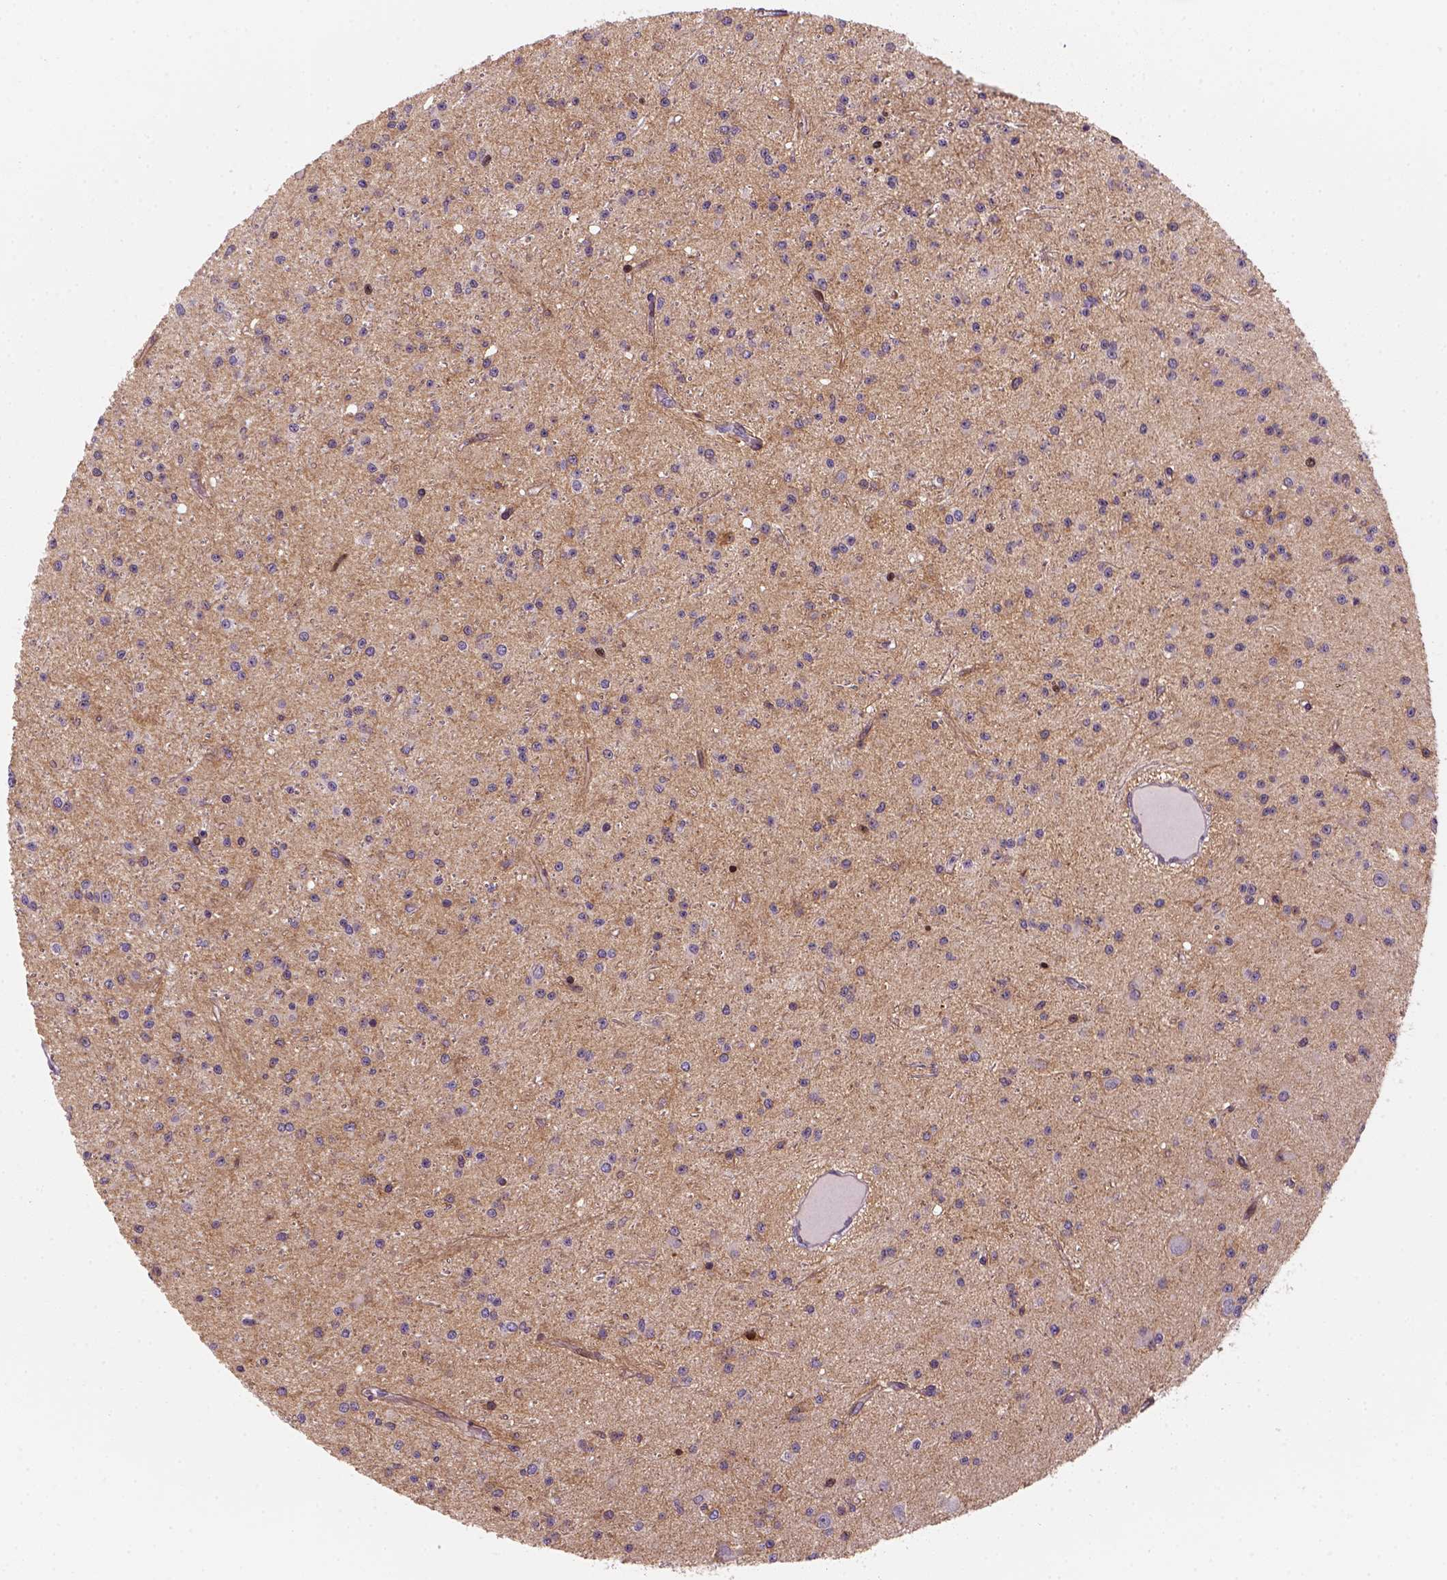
{"staining": {"intensity": "weak", "quantity": "<25%", "location": "cytoplasmic/membranous"}, "tissue": "glioma", "cell_type": "Tumor cells", "image_type": "cancer", "snomed": [{"axis": "morphology", "description": "Glioma, malignant, Low grade"}, {"axis": "topography", "description": "Brain"}], "caption": "Immunohistochemical staining of glioma shows no significant positivity in tumor cells.", "gene": "VSTM5", "patient": {"sex": "male", "age": 27}}